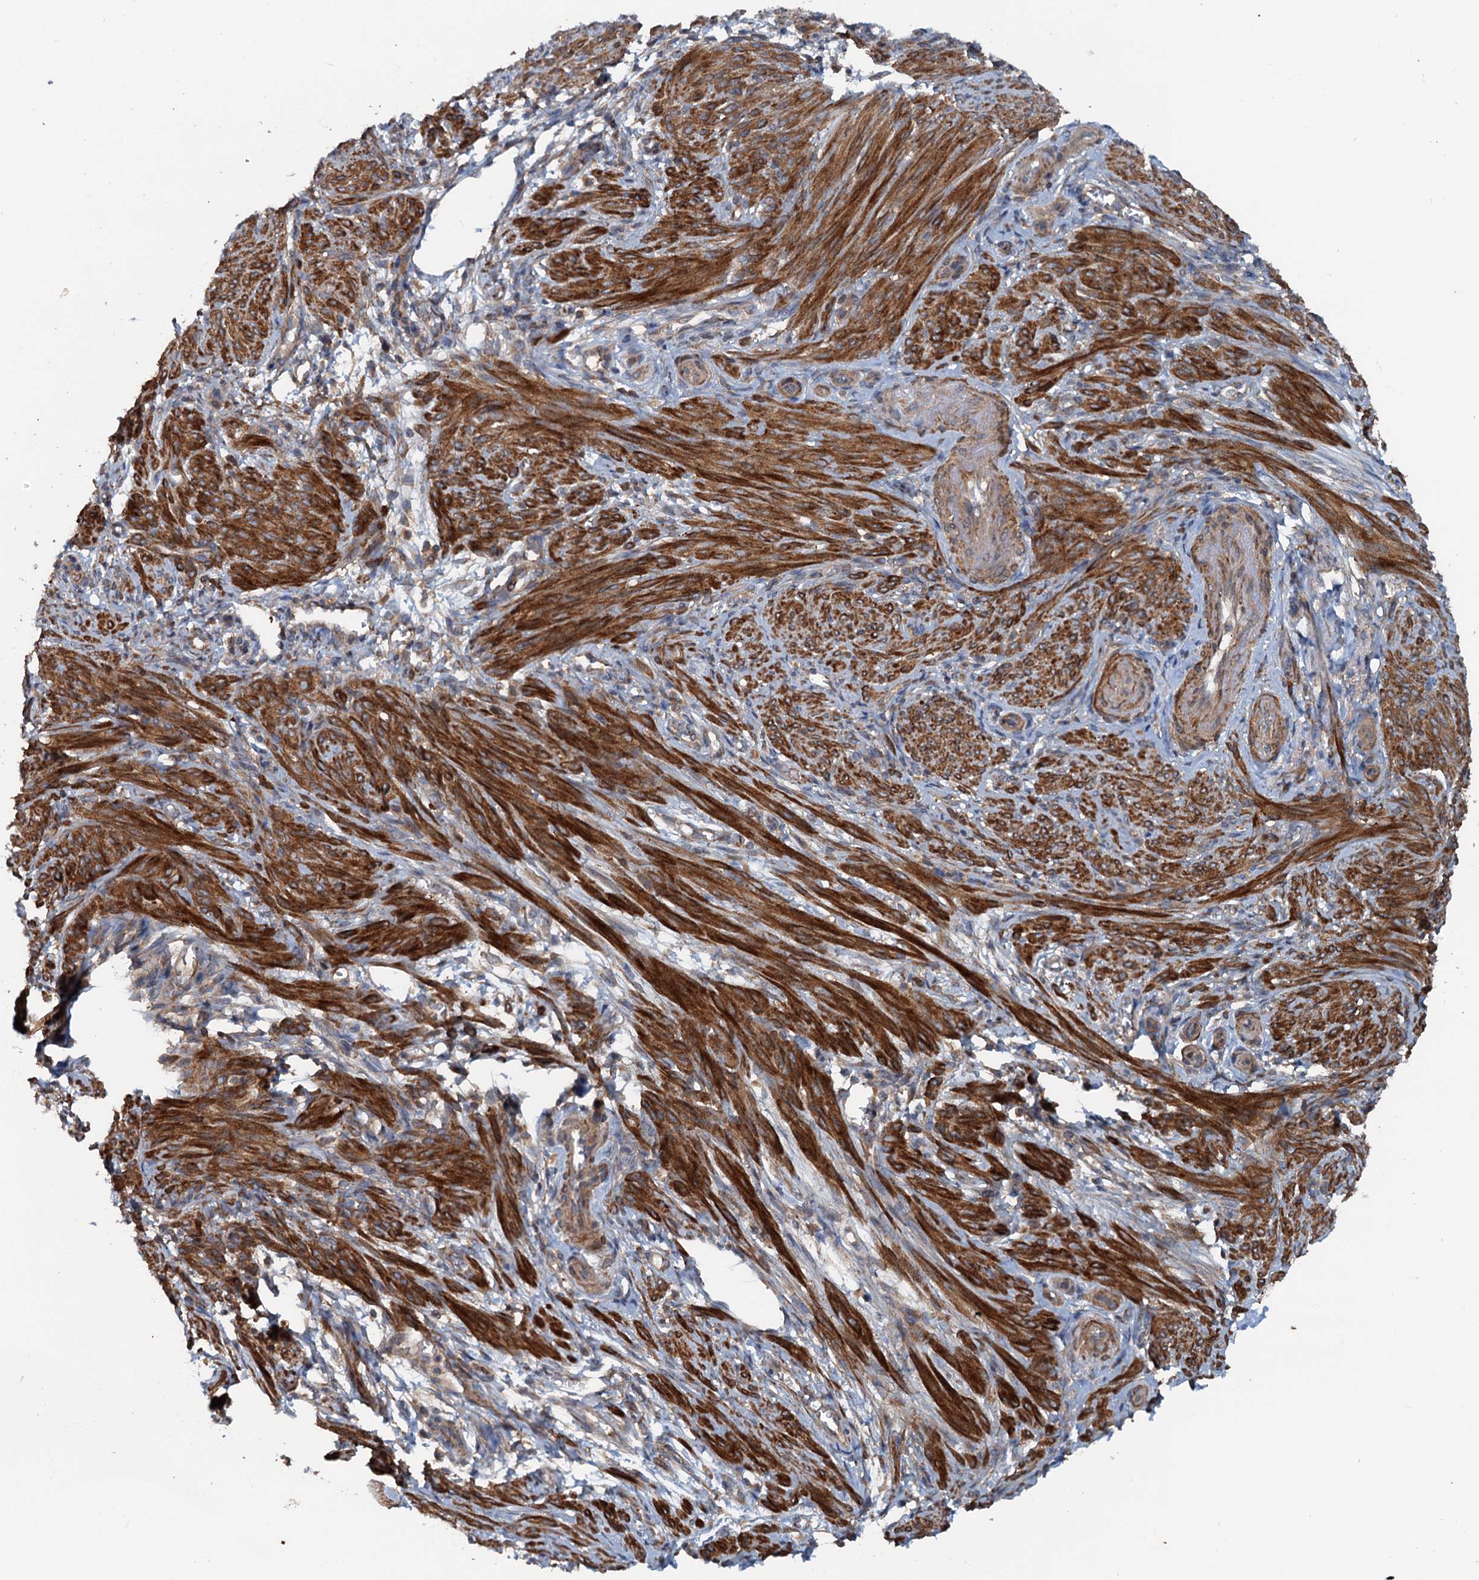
{"staining": {"intensity": "strong", "quantity": "25%-75%", "location": "cytoplasmic/membranous"}, "tissue": "smooth muscle", "cell_type": "Smooth muscle cells", "image_type": "normal", "snomed": [{"axis": "morphology", "description": "Normal tissue, NOS"}, {"axis": "topography", "description": "Smooth muscle"}], "caption": "IHC micrograph of normal smooth muscle: human smooth muscle stained using immunohistochemistry demonstrates high levels of strong protein expression localized specifically in the cytoplasmic/membranous of smooth muscle cells, appearing as a cytoplasmic/membranous brown color.", "gene": "TEDC1", "patient": {"sex": "female", "age": 39}}